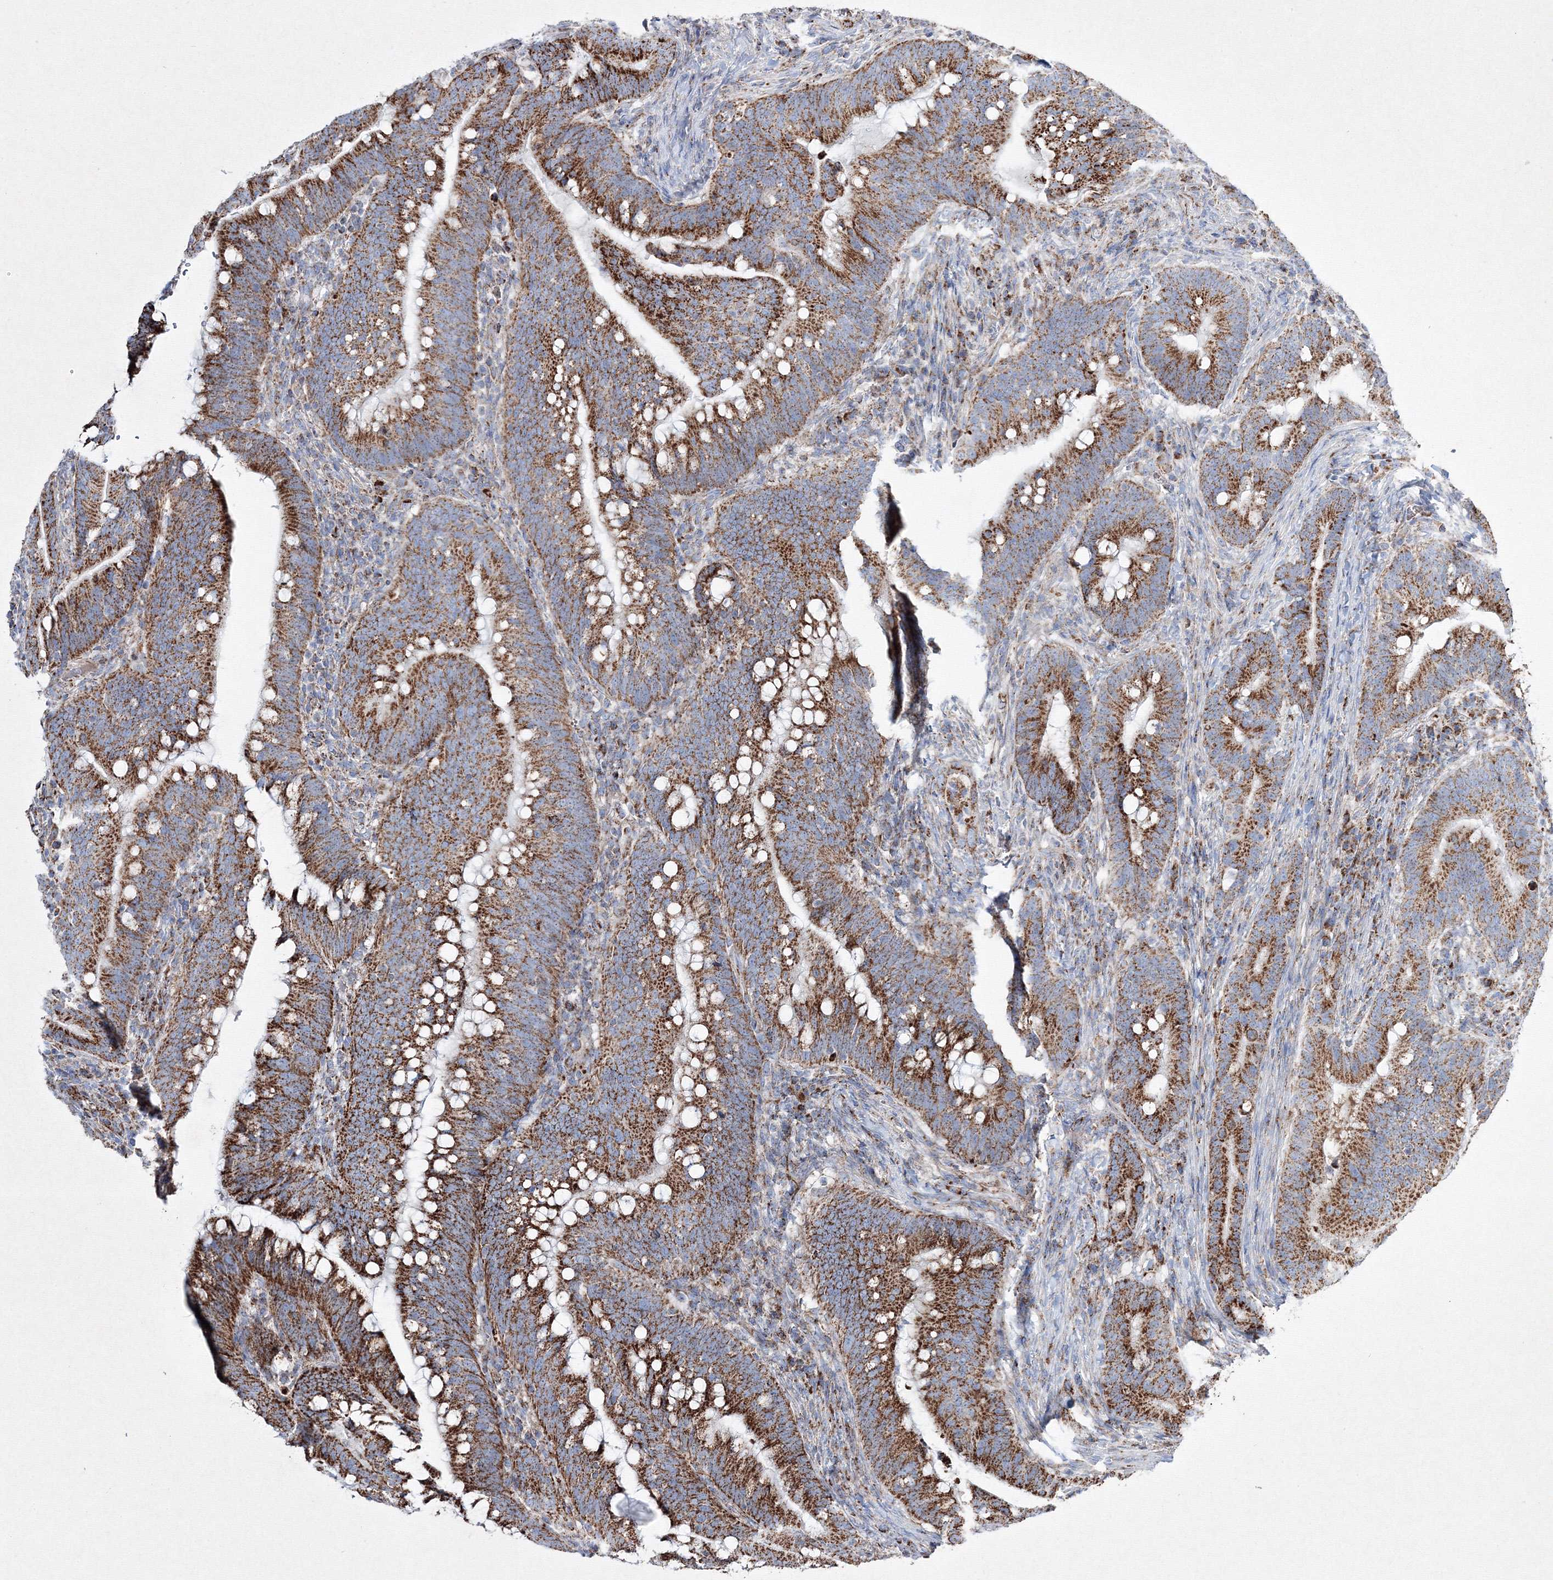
{"staining": {"intensity": "strong", "quantity": ">75%", "location": "cytoplasmic/membranous"}, "tissue": "colorectal cancer", "cell_type": "Tumor cells", "image_type": "cancer", "snomed": [{"axis": "morphology", "description": "Adenocarcinoma, NOS"}, {"axis": "topography", "description": "Colon"}], "caption": "Immunohistochemistry photomicrograph of neoplastic tissue: human colorectal adenocarcinoma stained using immunohistochemistry displays high levels of strong protein expression localized specifically in the cytoplasmic/membranous of tumor cells, appearing as a cytoplasmic/membranous brown color.", "gene": "IGSF9", "patient": {"sex": "female", "age": 66}}